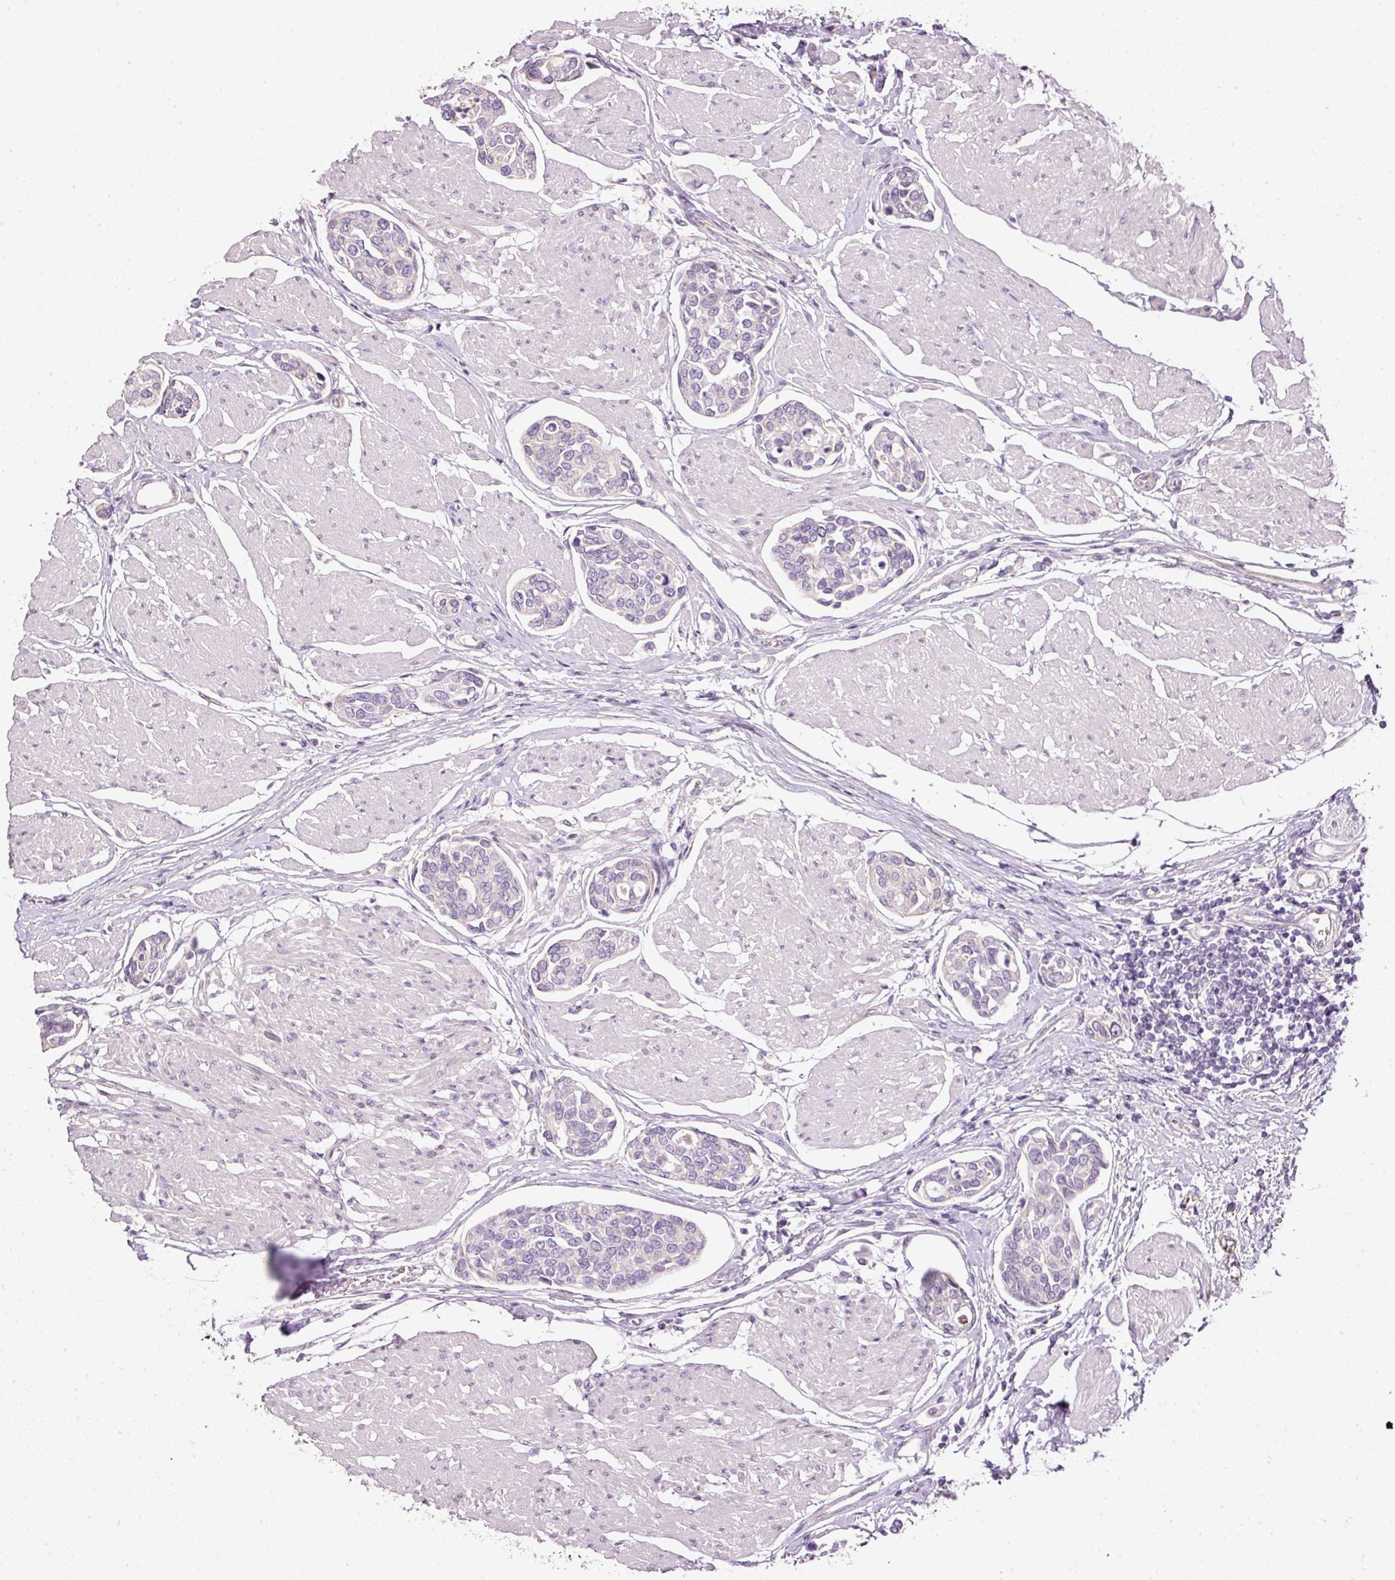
{"staining": {"intensity": "negative", "quantity": "none", "location": "none"}, "tissue": "urothelial cancer", "cell_type": "Tumor cells", "image_type": "cancer", "snomed": [{"axis": "morphology", "description": "Urothelial carcinoma, High grade"}, {"axis": "topography", "description": "Urinary bladder"}], "caption": "DAB (3,3'-diaminobenzidine) immunohistochemical staining of urothelial cancer shows no significant staining in tumor cells. (Brightfield microscopy of DAB (3,3'-diaminobenzidine) immunohistochemistry (IHC) at high magnification).", "gene": "KPNA5", "patient": {"sex": "male", "age": 78}}